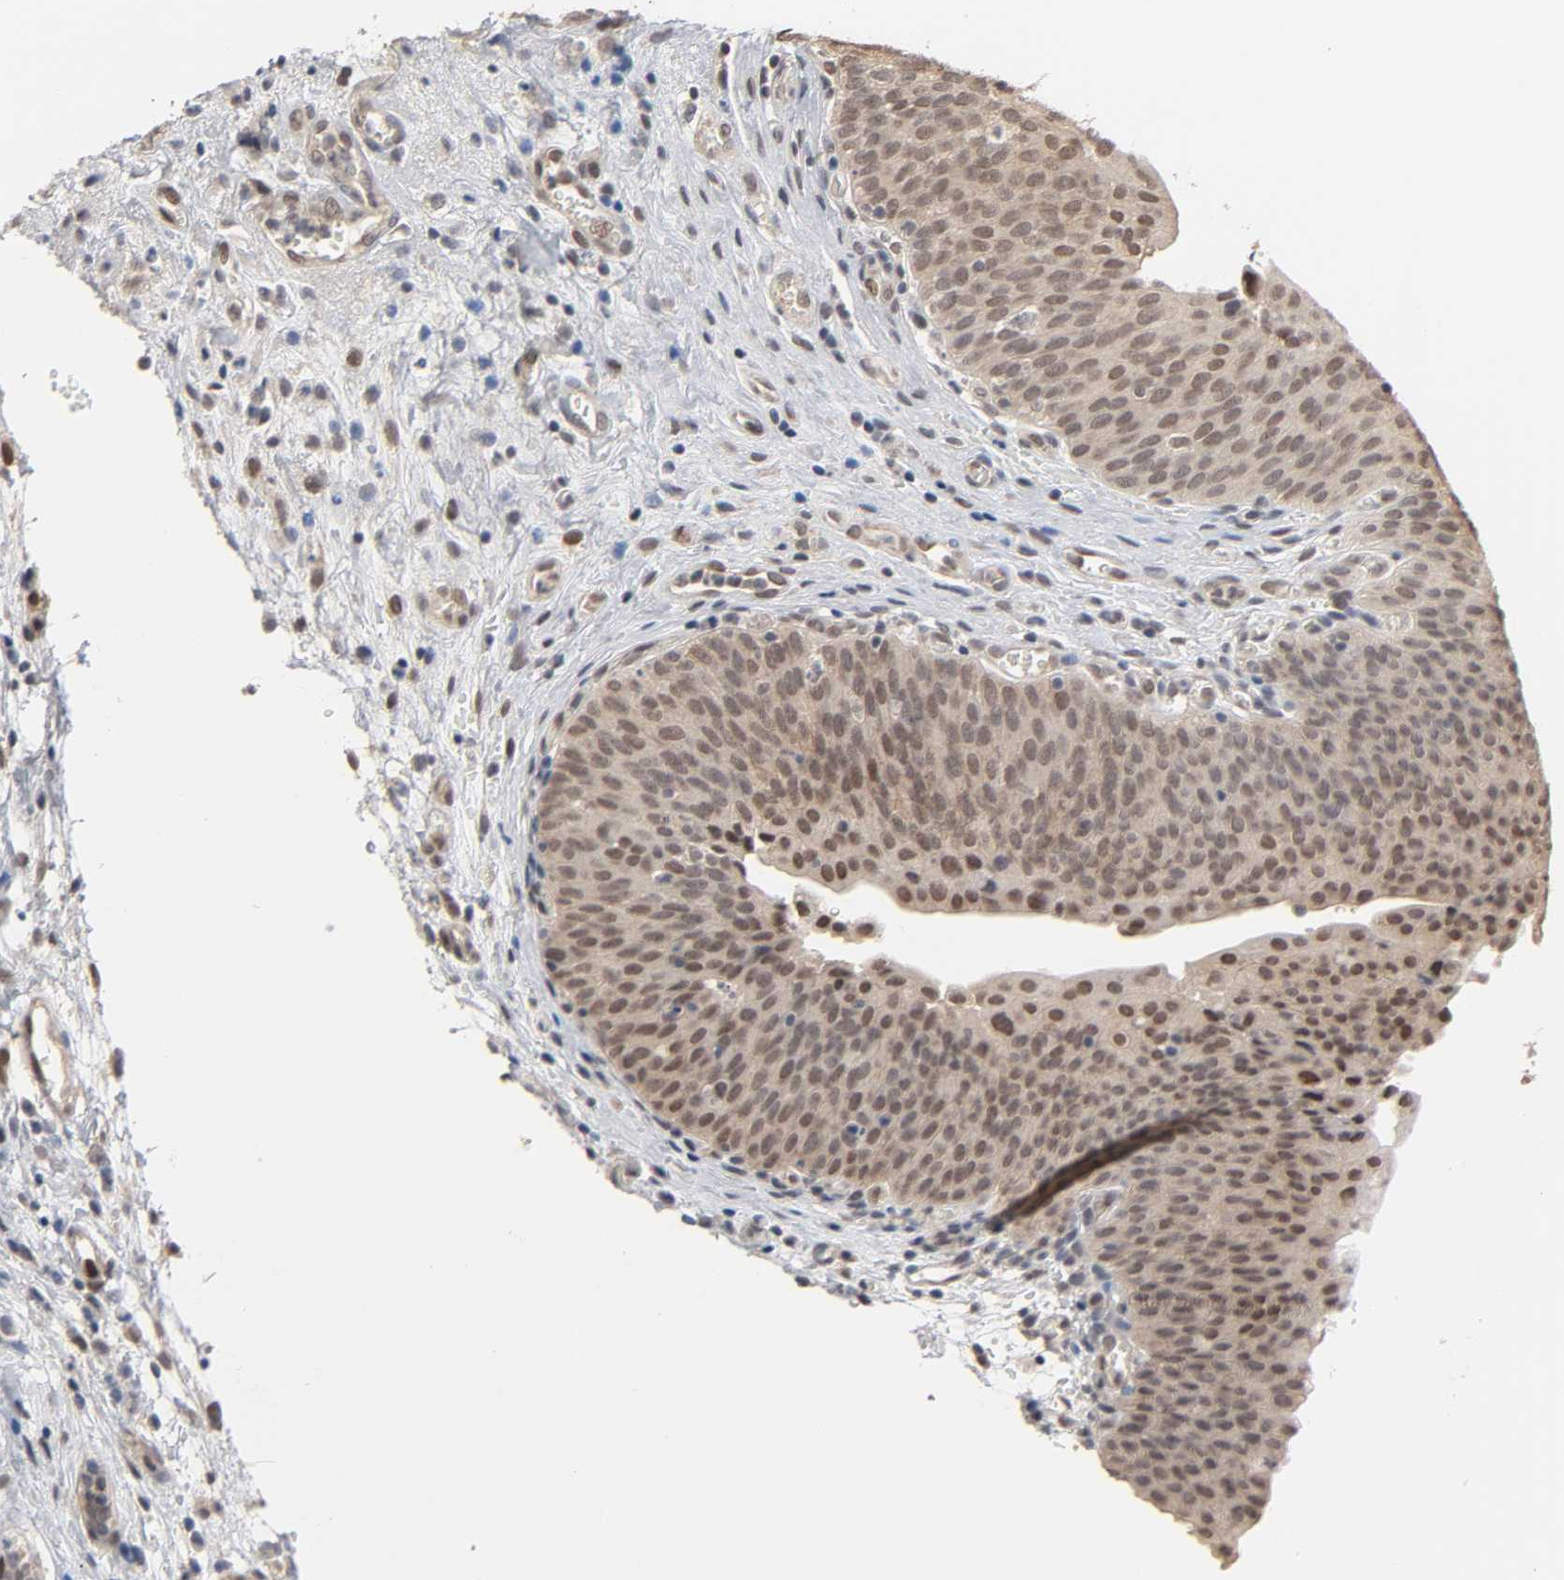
{"staining": {"intensity": "moderate", "quantity": ">75%", "location": "cytoplasmic/membranous,nuclear"}, "tissue": "urinary bladder", "cell_type": "Urothelial cells", "image_type": "normal", "snomed": [{"axis": "morphology", "description": "Normal tissue, NOS"}, {"axis": "morphology", "description": "Dysplasia, NOS"}, {"axis": "topography", "description": "Urinary bladder"}], "caption": "Immunohistochemistry (IHC) (DAB (3,3'-diaminobenzidine)) staining of normal urinary bladder shows moderate cytoplasmic/membranous,nuclear protein positivity in about >75% of urothelial cells. The protein of interest is stained brown, and the nuclei are stained in blue (DAB IHC with brightfield microscopy, high magnification).", "gene": "HTR1E", "patient": {"sex": "male", "age": 35}}